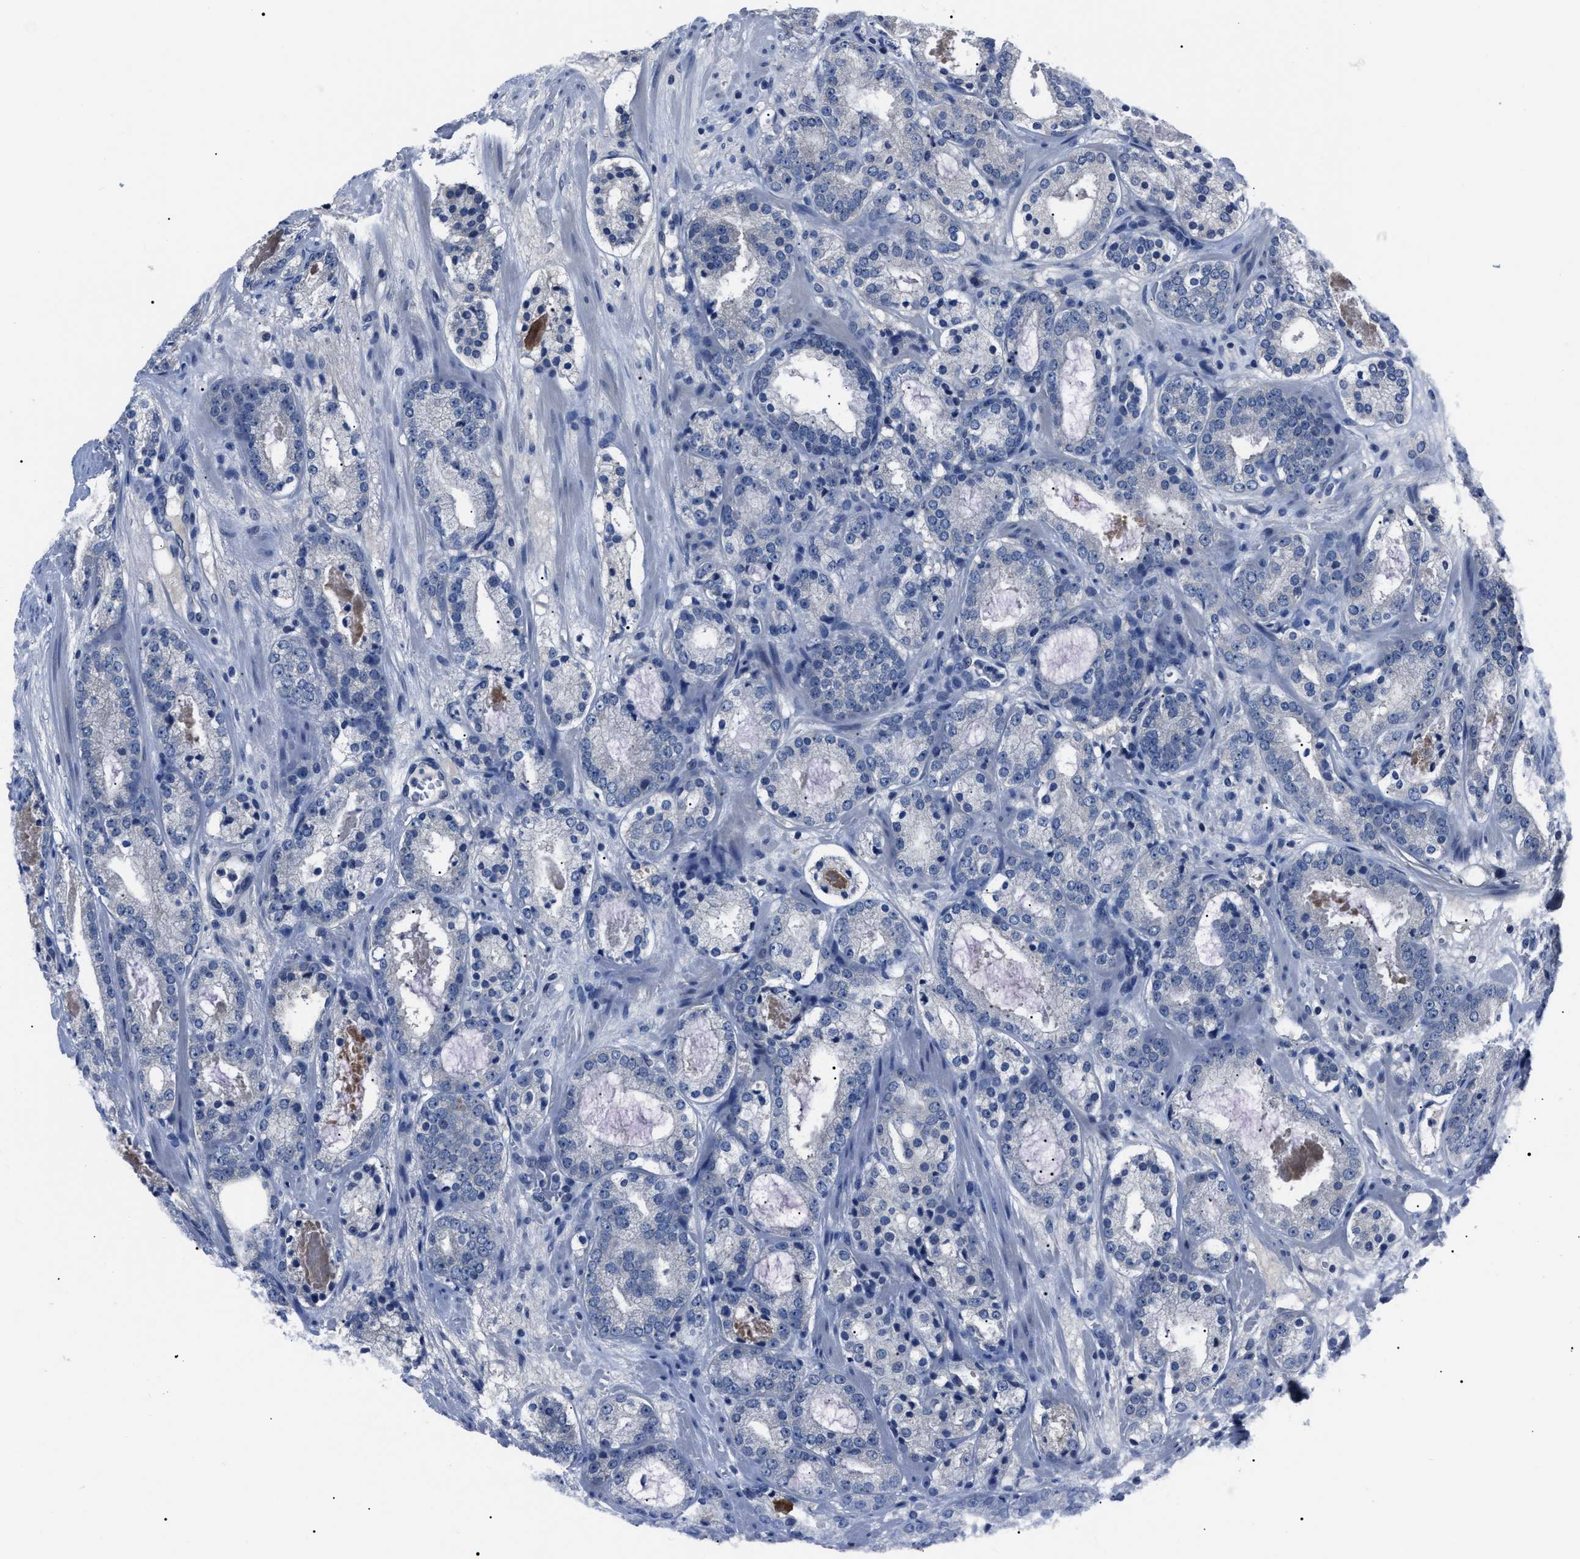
{"staining": {"intensity": "negative", "quantity": "none", "location": "none"}, "tissue": "prostate cancer", "cell_type": "Tumor cells", "image_type": "cancer", "snomed": [{"axis": "morphology", "description": "Adenocarcinoma, Low grade"}, {"axis": "topography", "description": "Prostate"}], "caption": "Micrograph shows no protein positivity in tumor cells of prostate adenocarcinoma (low-grade) tissue.", "gene": "LRWD1", "patient": {"sex": "male", "age": 69}}